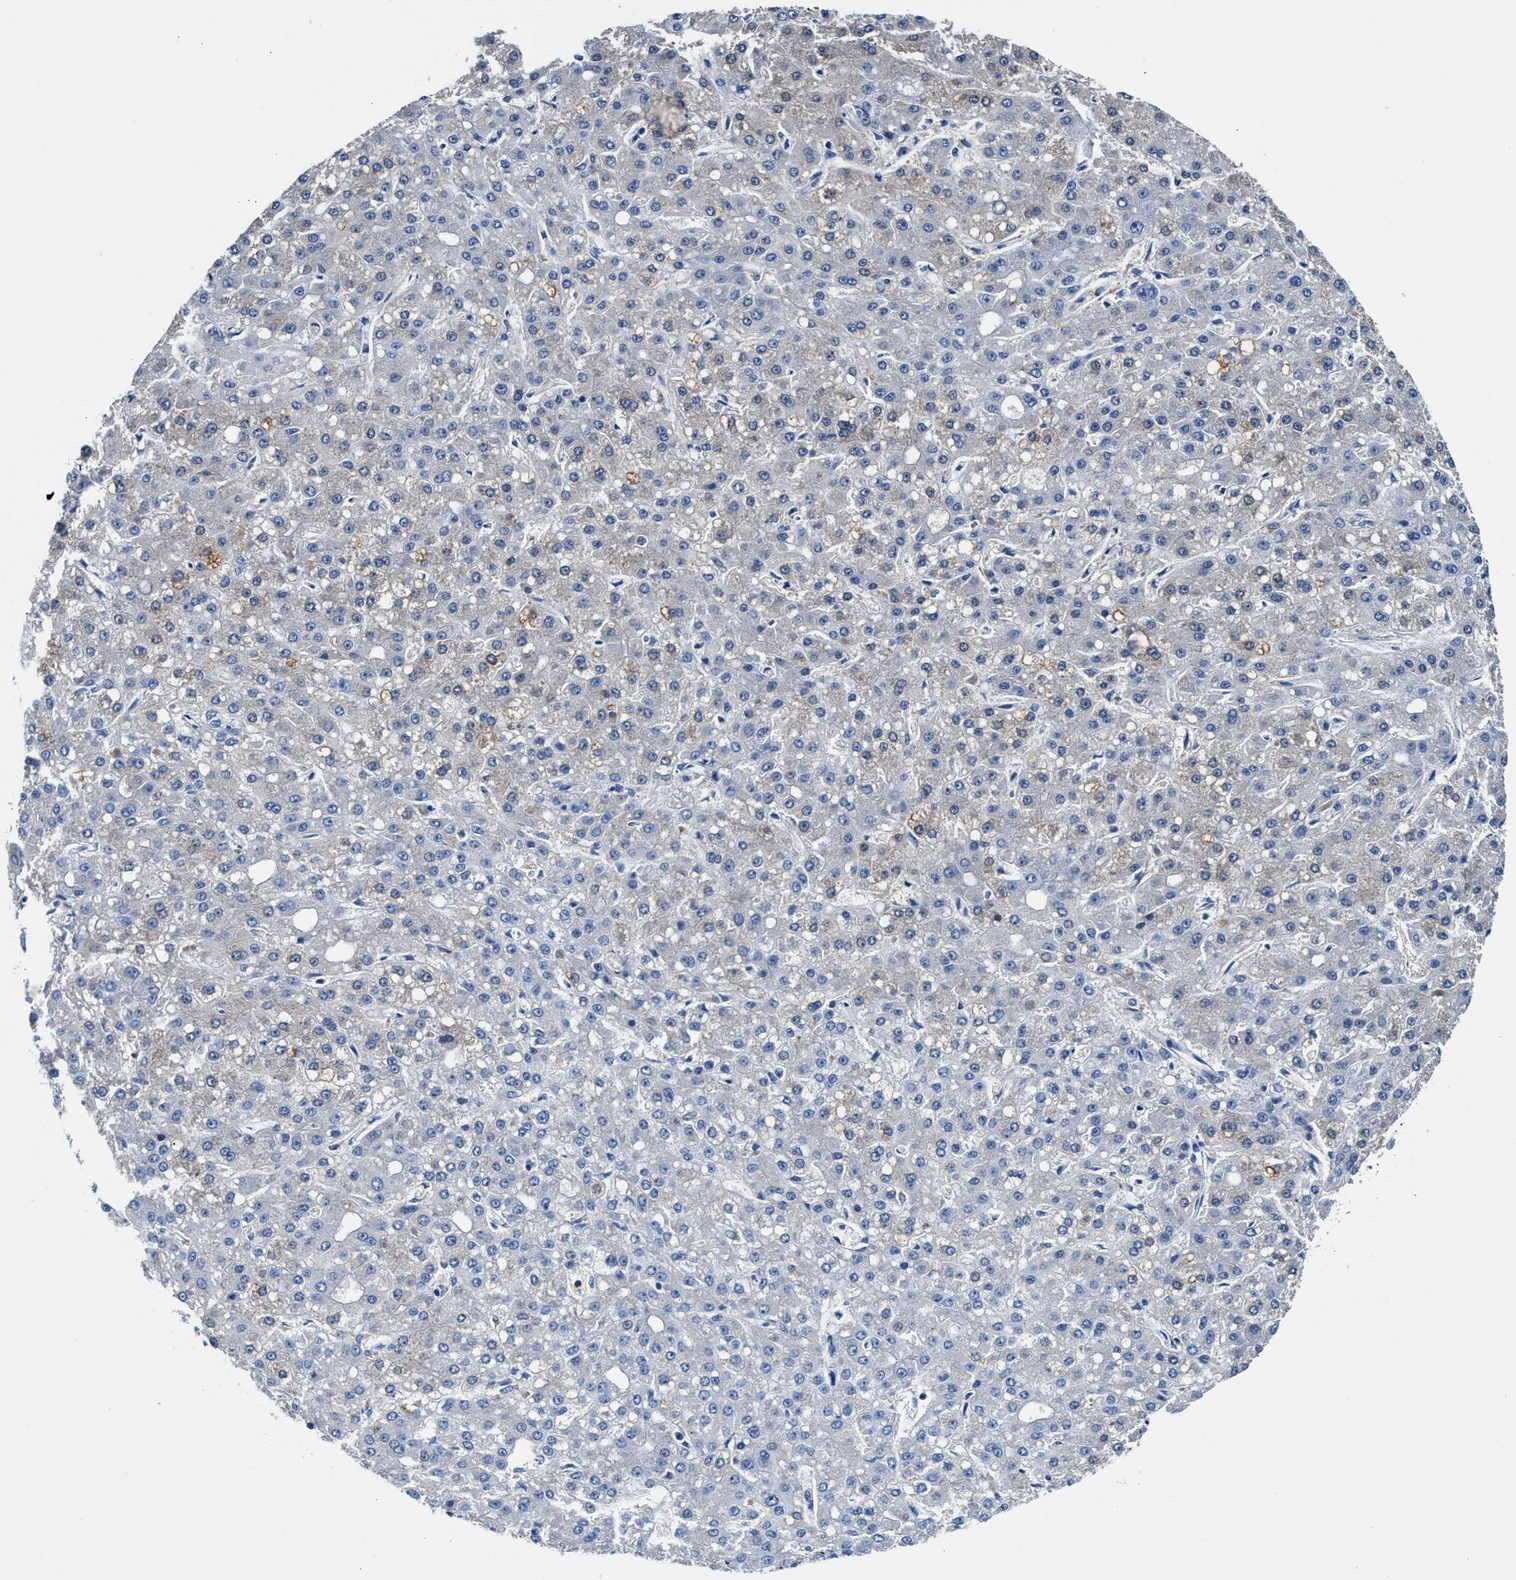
{"staining": {"intensity": "weak", "quantity": "25%-75%", "location": "cytoplasmic/membranous"}, "tissue": "liver cancer", "cell_type": "Tumor cells", "image_type": "cancer", "snomed": [{"axis": "morphology", "description": "Carcinoma, Hepatocellular, NOS"}, {"axis": "topography", "description": "Liver"}], "caption": "An image of liver hepatocellular carcinoma stained for a protein displays weak cytoplasmic/membranous brown staining in tumor cells. (DAB (3,3'-diaminobenzidine) IHC, brown staining for protein, blue staining for nuclei).", "gene": "PARG", "patient": {"sex": "male", "age": 67}}